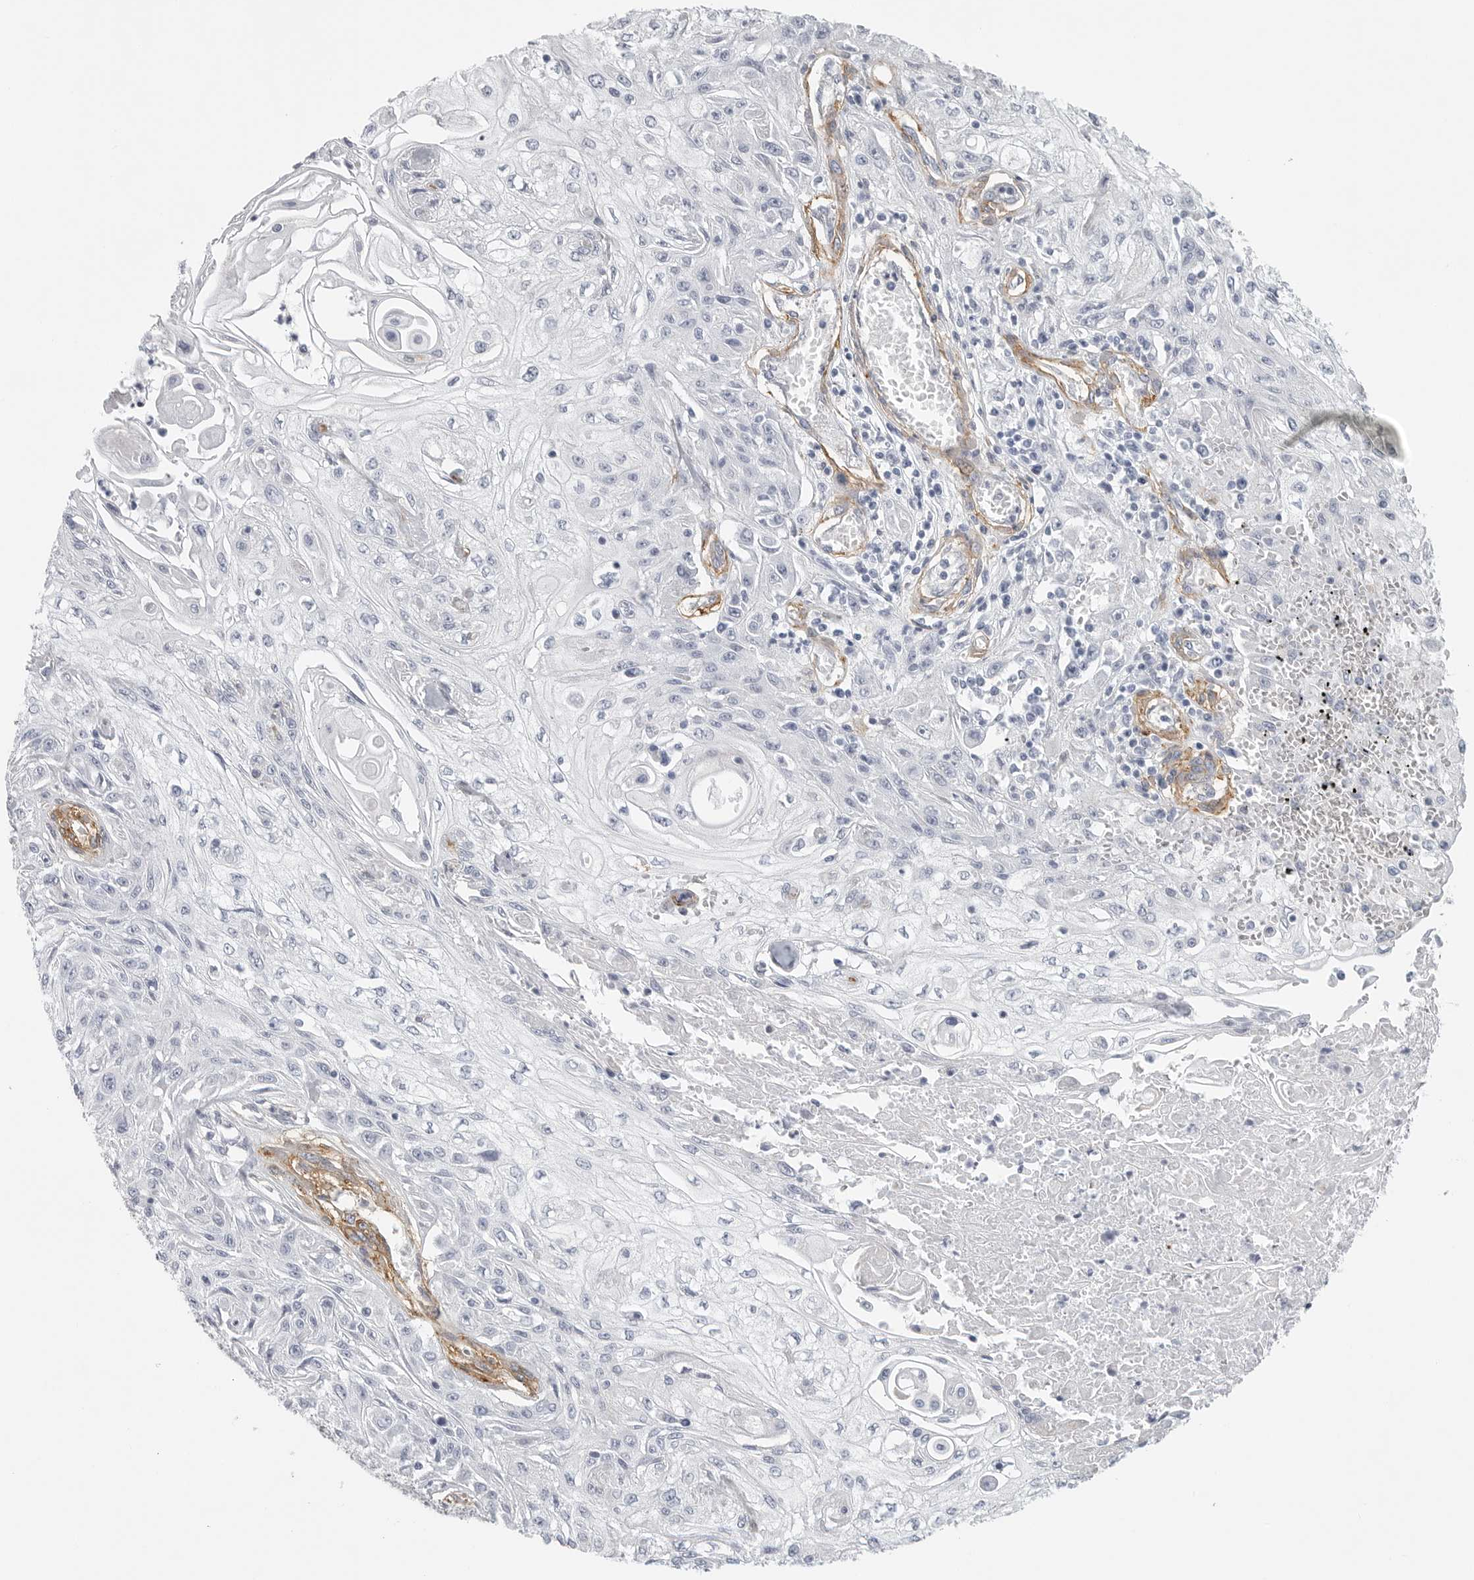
{"staining": {"intensity": "negative", "quantity": "none", "location": "none"}, "tissue": "skin cancer", "cell_type": "Tumor cells", "image_type": "cancer", "snomed": [{"axis": "morphology", "description": "Squamous cell carcinoma, NOS"}, {"axis": "morphology", "description": "Squamous cell carcinoma, metastatic, NOS"}, {"axis": "topography", "description": "Skin"}, {"axis": "topography", "description": "Lymph node"}], "caption": "An IHC histopathology image of skin cancer (squamous cell carcinoma) is shown. There is no staining in tumor cells of skin cancer (squamous cell carcinoma).", "gene": "TNR", "patient": {"sex": "male", "age": 75}}